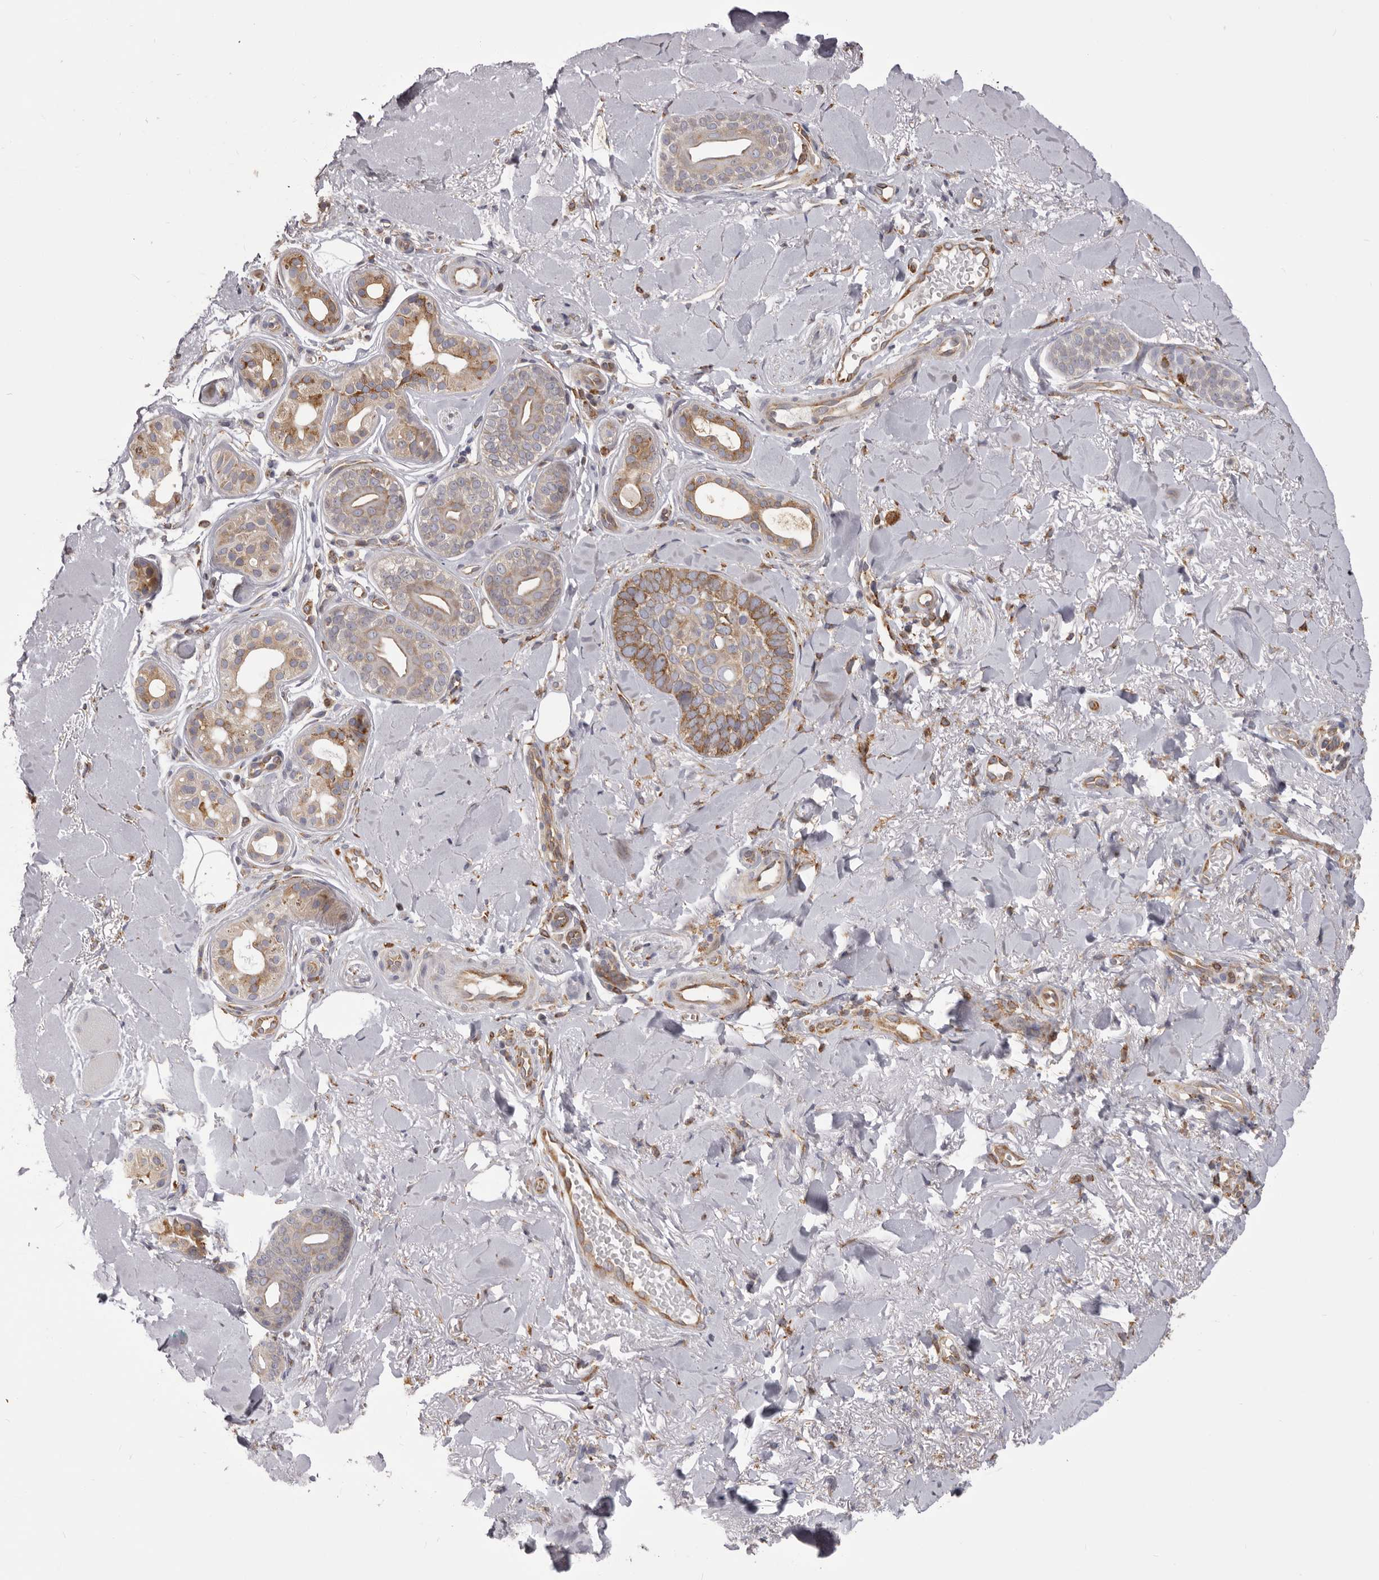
{"staining": {"intensity": "moderate", "quantity": "25%-75%", "location": "cytoplasmic/membranous"}, "tissue": "skin cancer", "cell_type": "Tumor cells", "image_type": "cancer", "snomed": [{"axis": "morphology", "description": "Basal cell carcinoma"}, {"axis": "topography", "description": "Skin"}], "caption": "The photomicrograph reveals a brown stain indicating the presence of a protein in the cytoplasmic/membranous of tumor cells in skin basal cell carcinoma.", "gene": "QRSL1", "patient": {"sex": "female", "age": 82}}